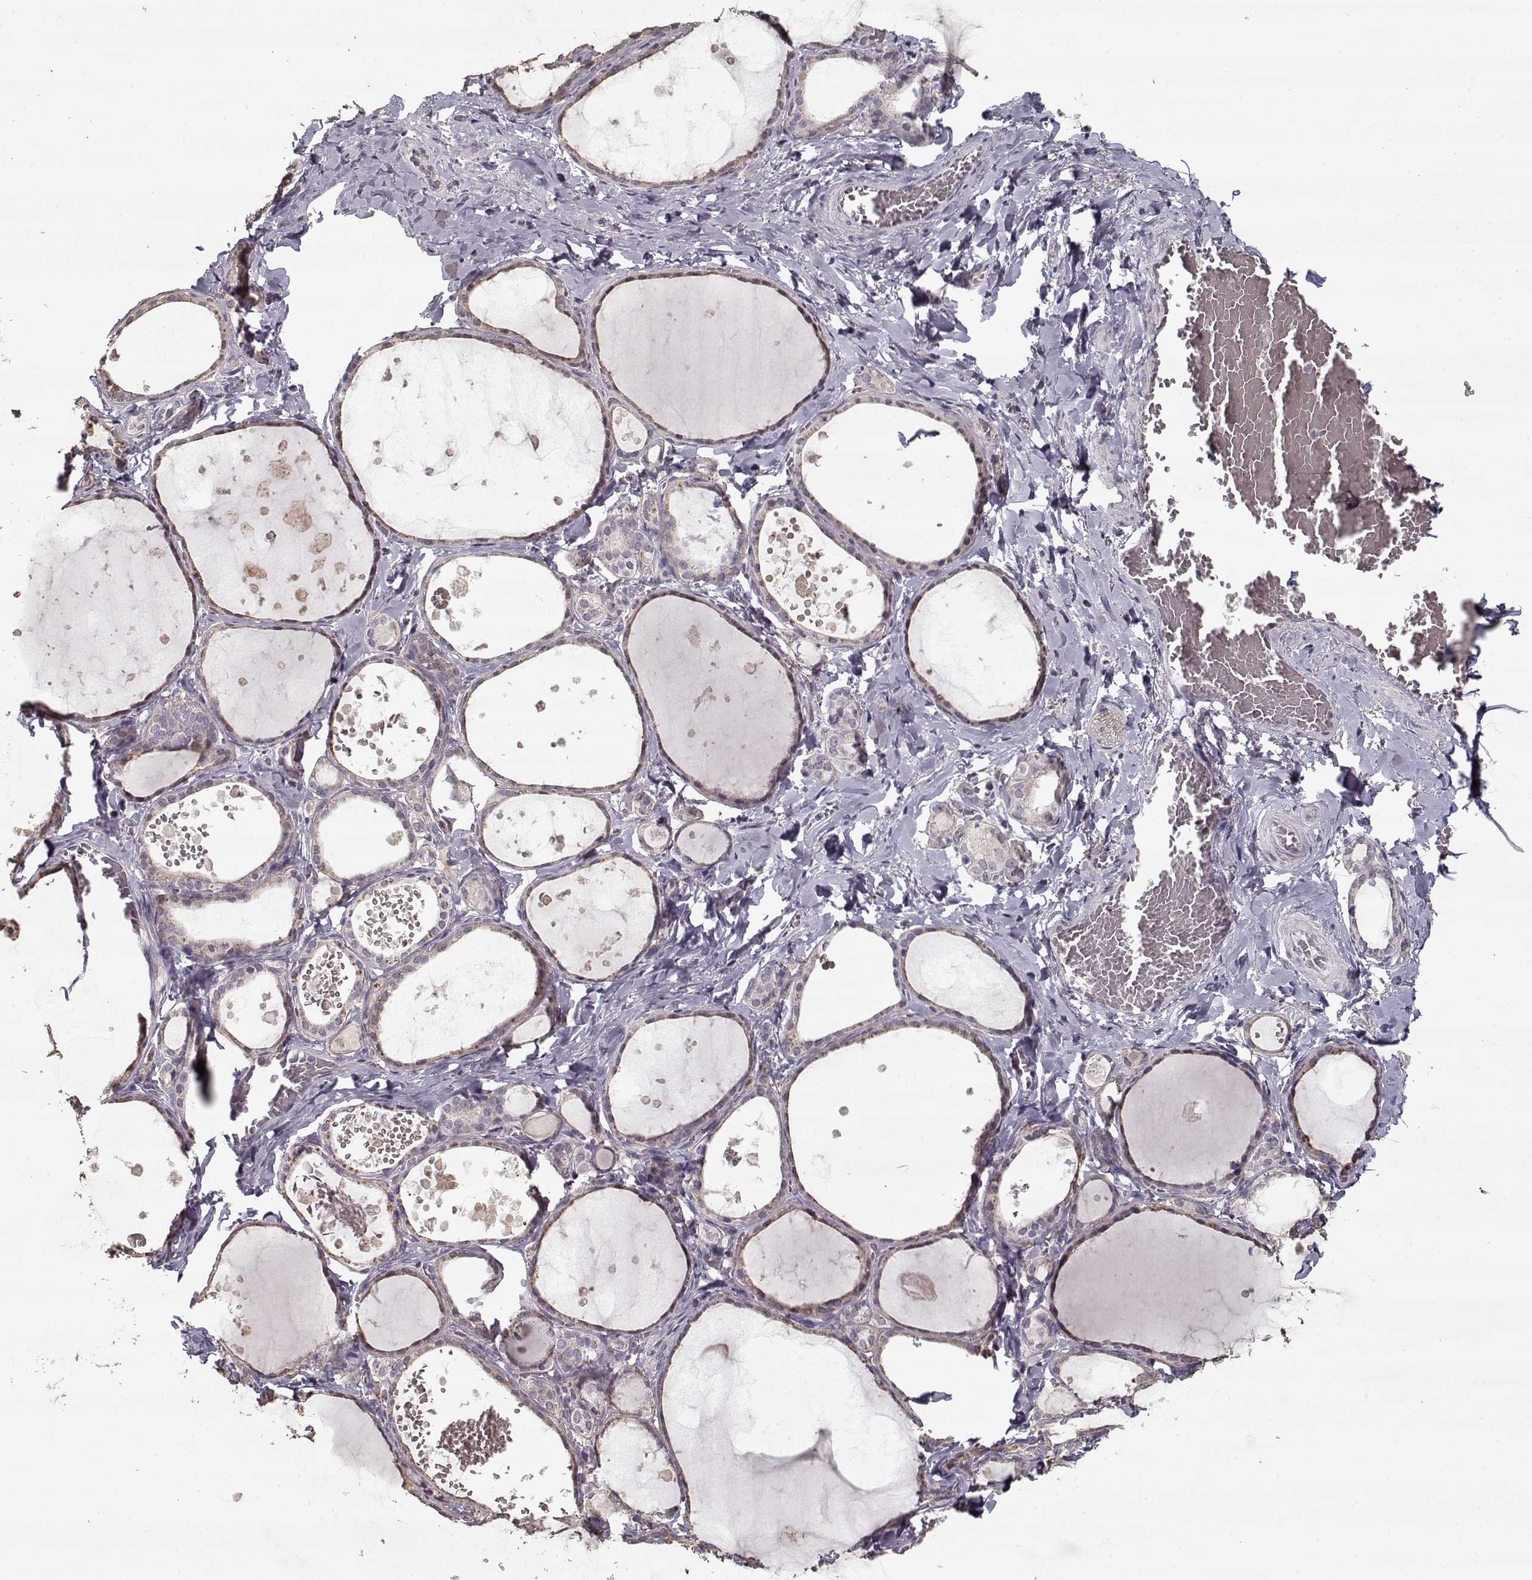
{"staining": {"intensity": "weak", "quantity": "25%-75%", "location": "cytoplasmic/membranous"}, "tissue": "thyroid gland", "cell_type": "Glandular cells", "image_type": "normal", "snomed": [{"axis": "morphology", "description": "Normal tissue, NOS"}, {"axis": "topography", "description": "Thyroid gland"}], "caption": "Glandular cells exhibit low levels of weak cytoplasmic/membranous expression in approximately 25%-75% of cells in normal thyroid gland.", "gene": "LAMA2", "patient": {"sex": "female", "age": 56}}